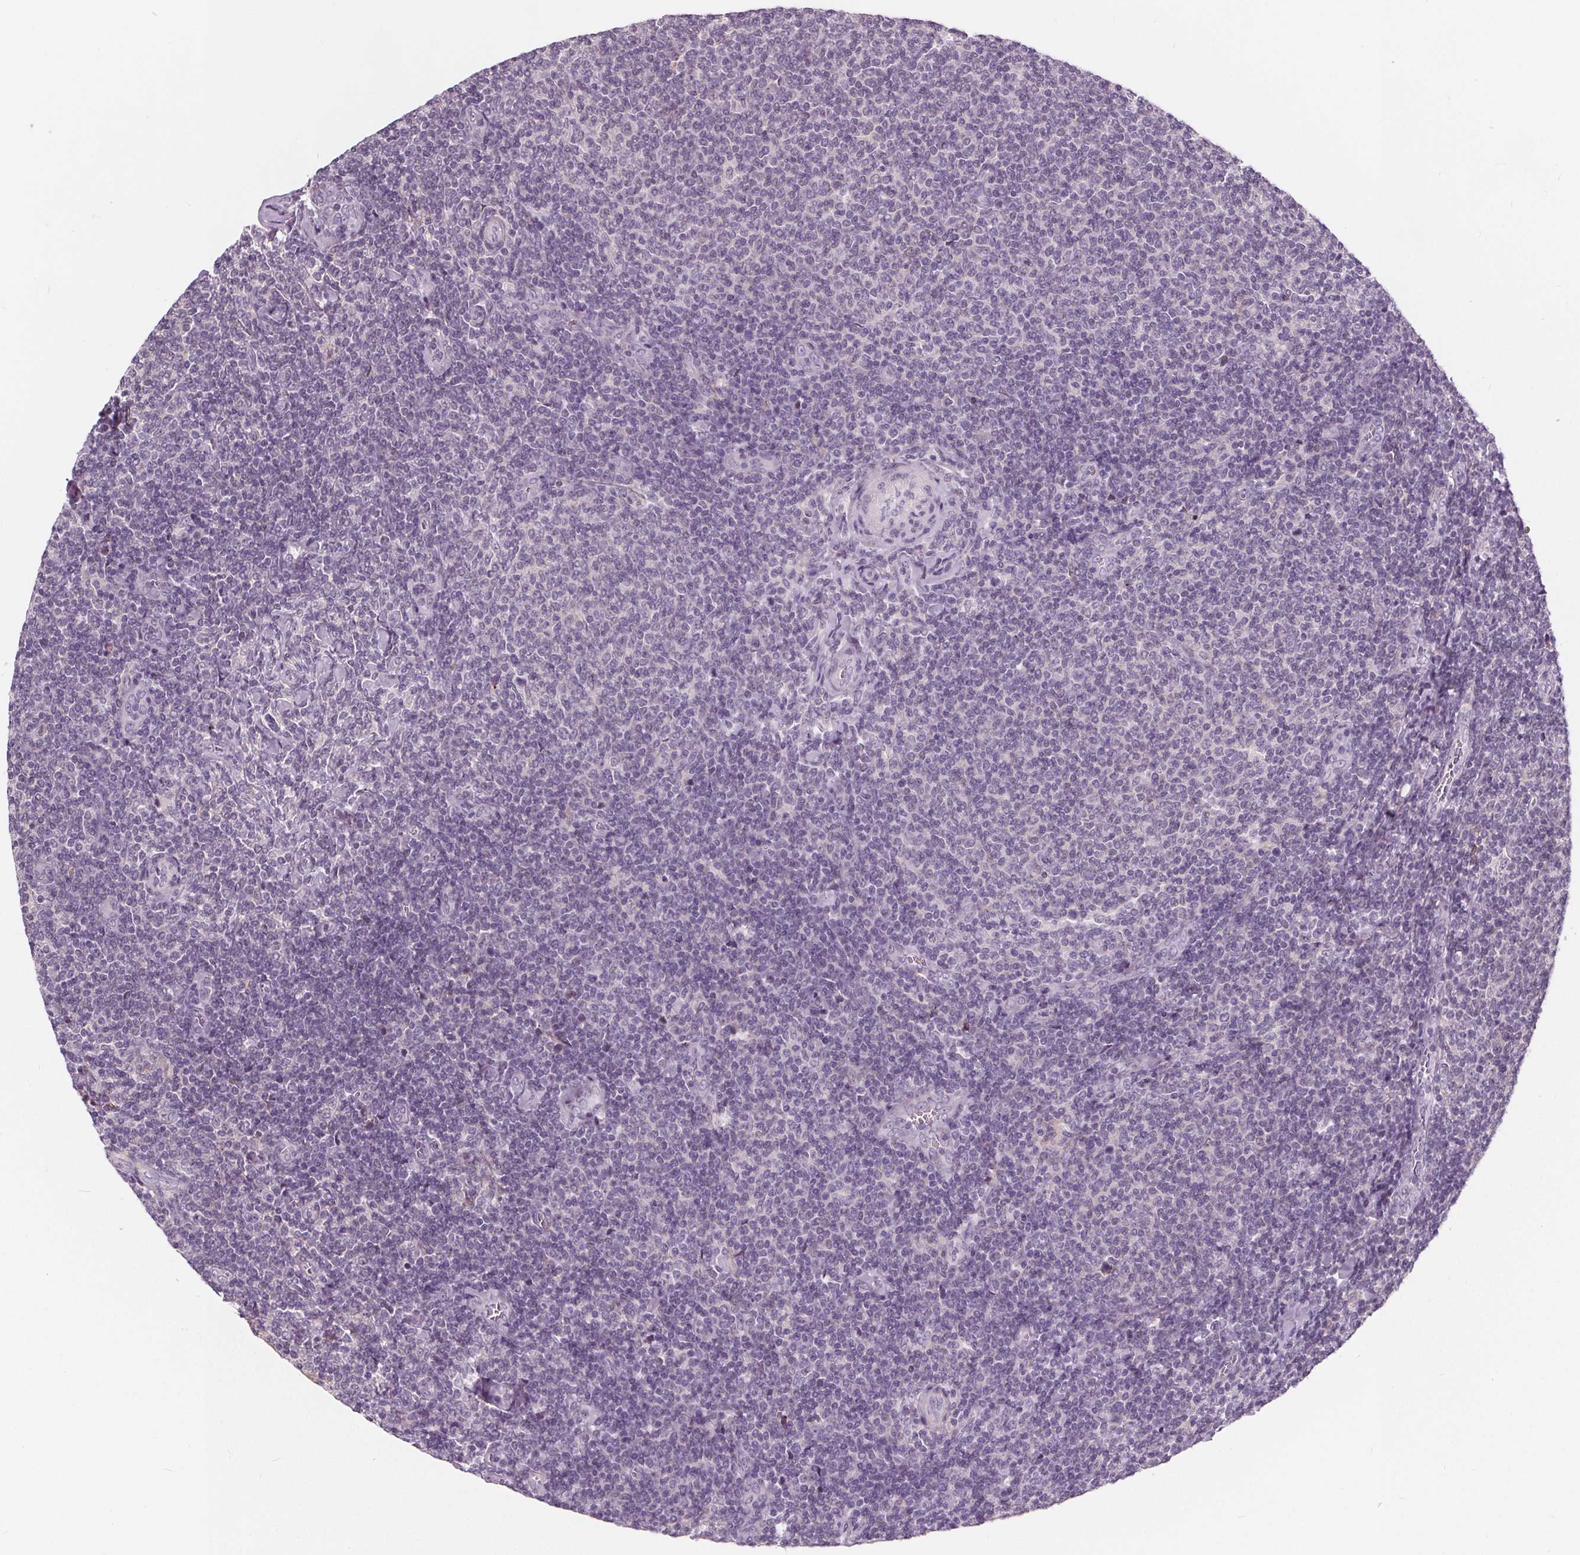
{"staining": {"intensity": "negative", "quantity": "none", "location": "none"}, "tissue": "lymphoma", "cell_type": "Tumor cells", "image_type": "cancer", "snomed": [{"axis": "morphology", "description": "Malignant lymphoma, non-Hodgkin's type, Low grade"}, {"axis": "topography", "description": "Lymph node"}], "caption": "This is an immunohistochemistry histopathology image of lymphoma. There is no staining in tumor cells.", "gene": "HAAO", "patient": {"sex": "male", "age": 52}}